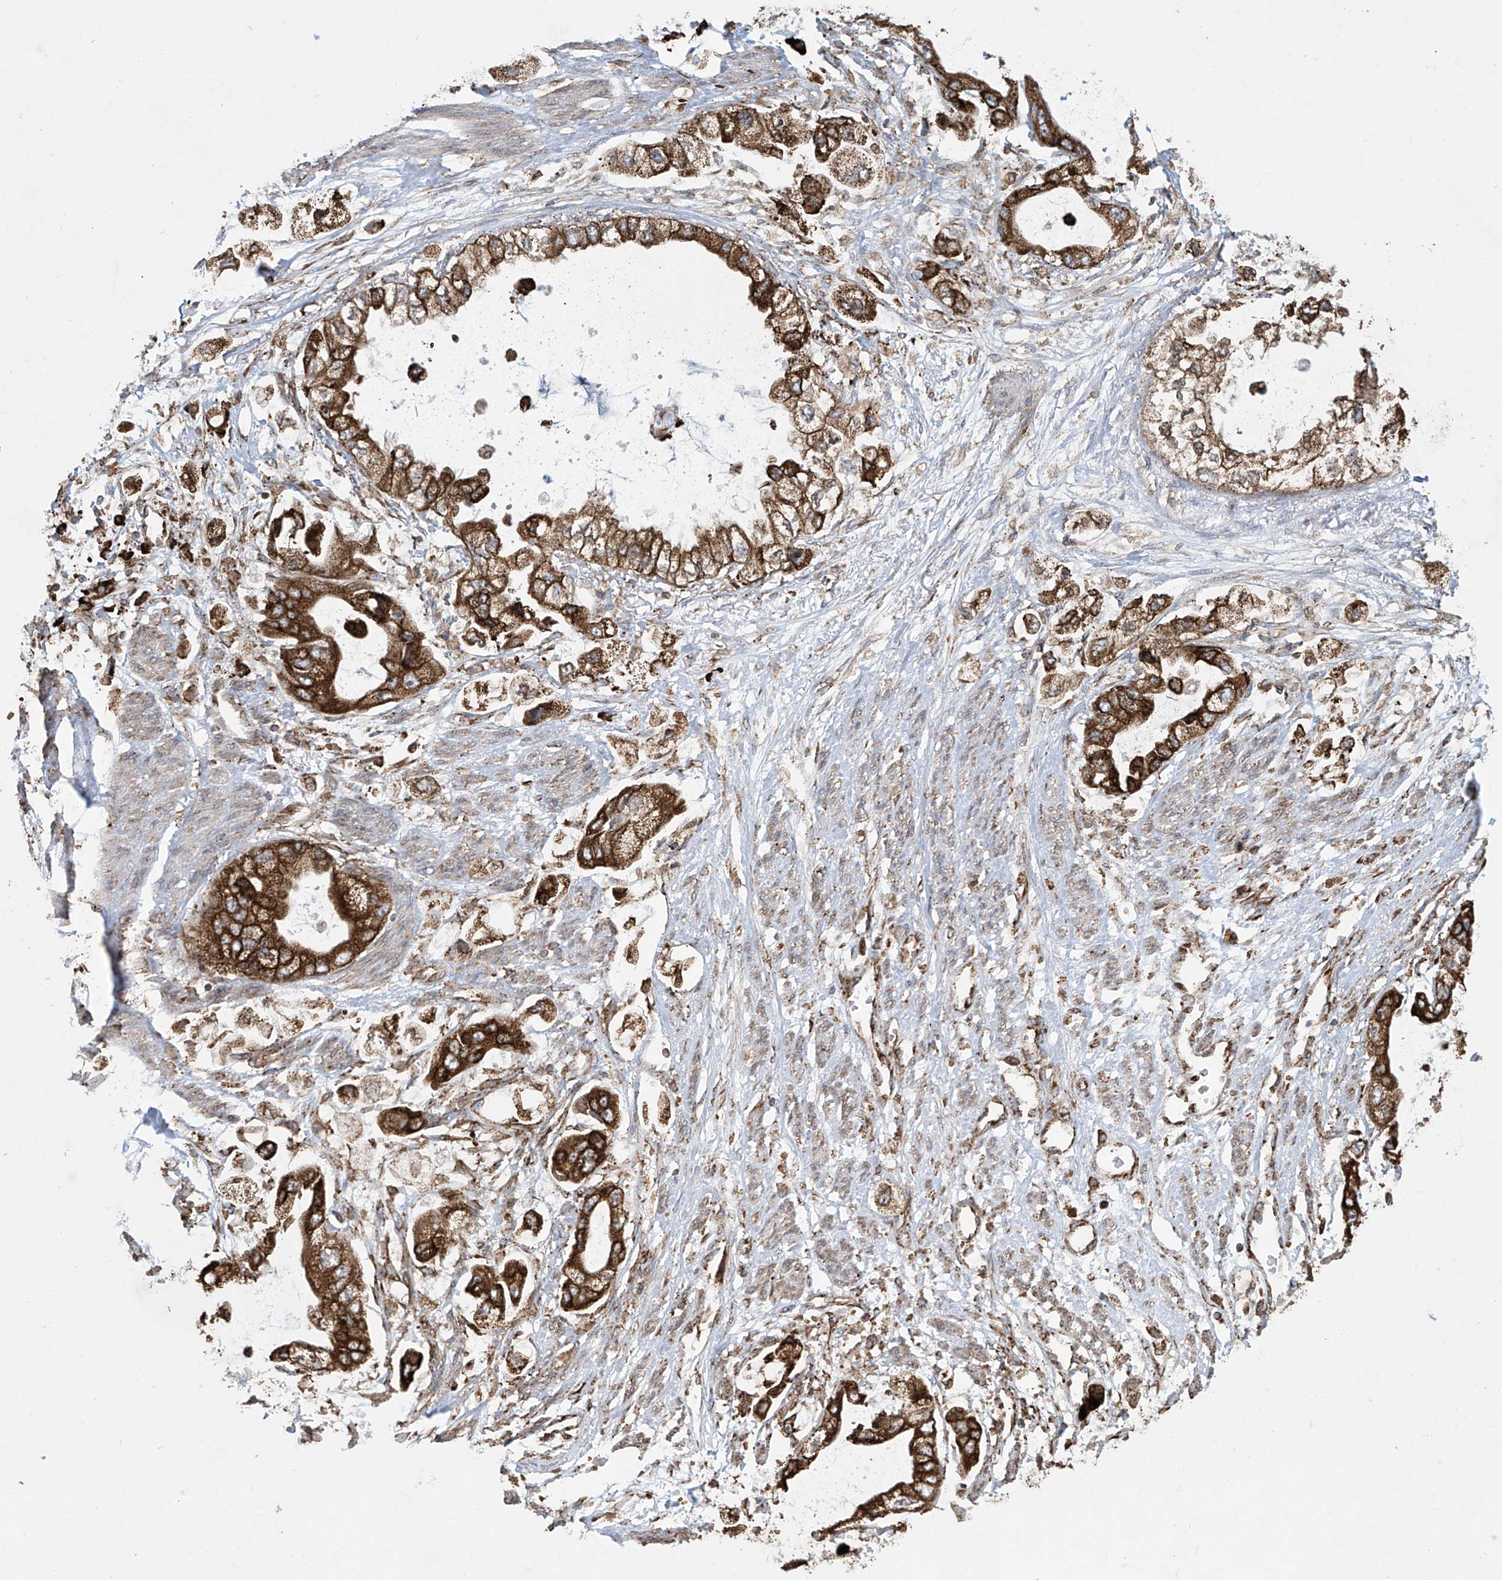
{"staining": {"intensity": "strong", "quantity": ">75%", "location": "cytoplasmic/membranous"}, "tissue": "stomach cancer", "cell_type": "Tumor cells", "image_type": "cancer", "snomed": [{"axis": "morphology", "description": "Adenocarcinoma, NOS"}, {"axis": "topography", "description": "Stomach"}], "caption": "Protein staining of stomach cancer tissue reveals strong cytoplasmic/membranous staining in about >75% of tumor cells.", "gene": "MX1", "patient": {"sex": "male", "age": 62}}